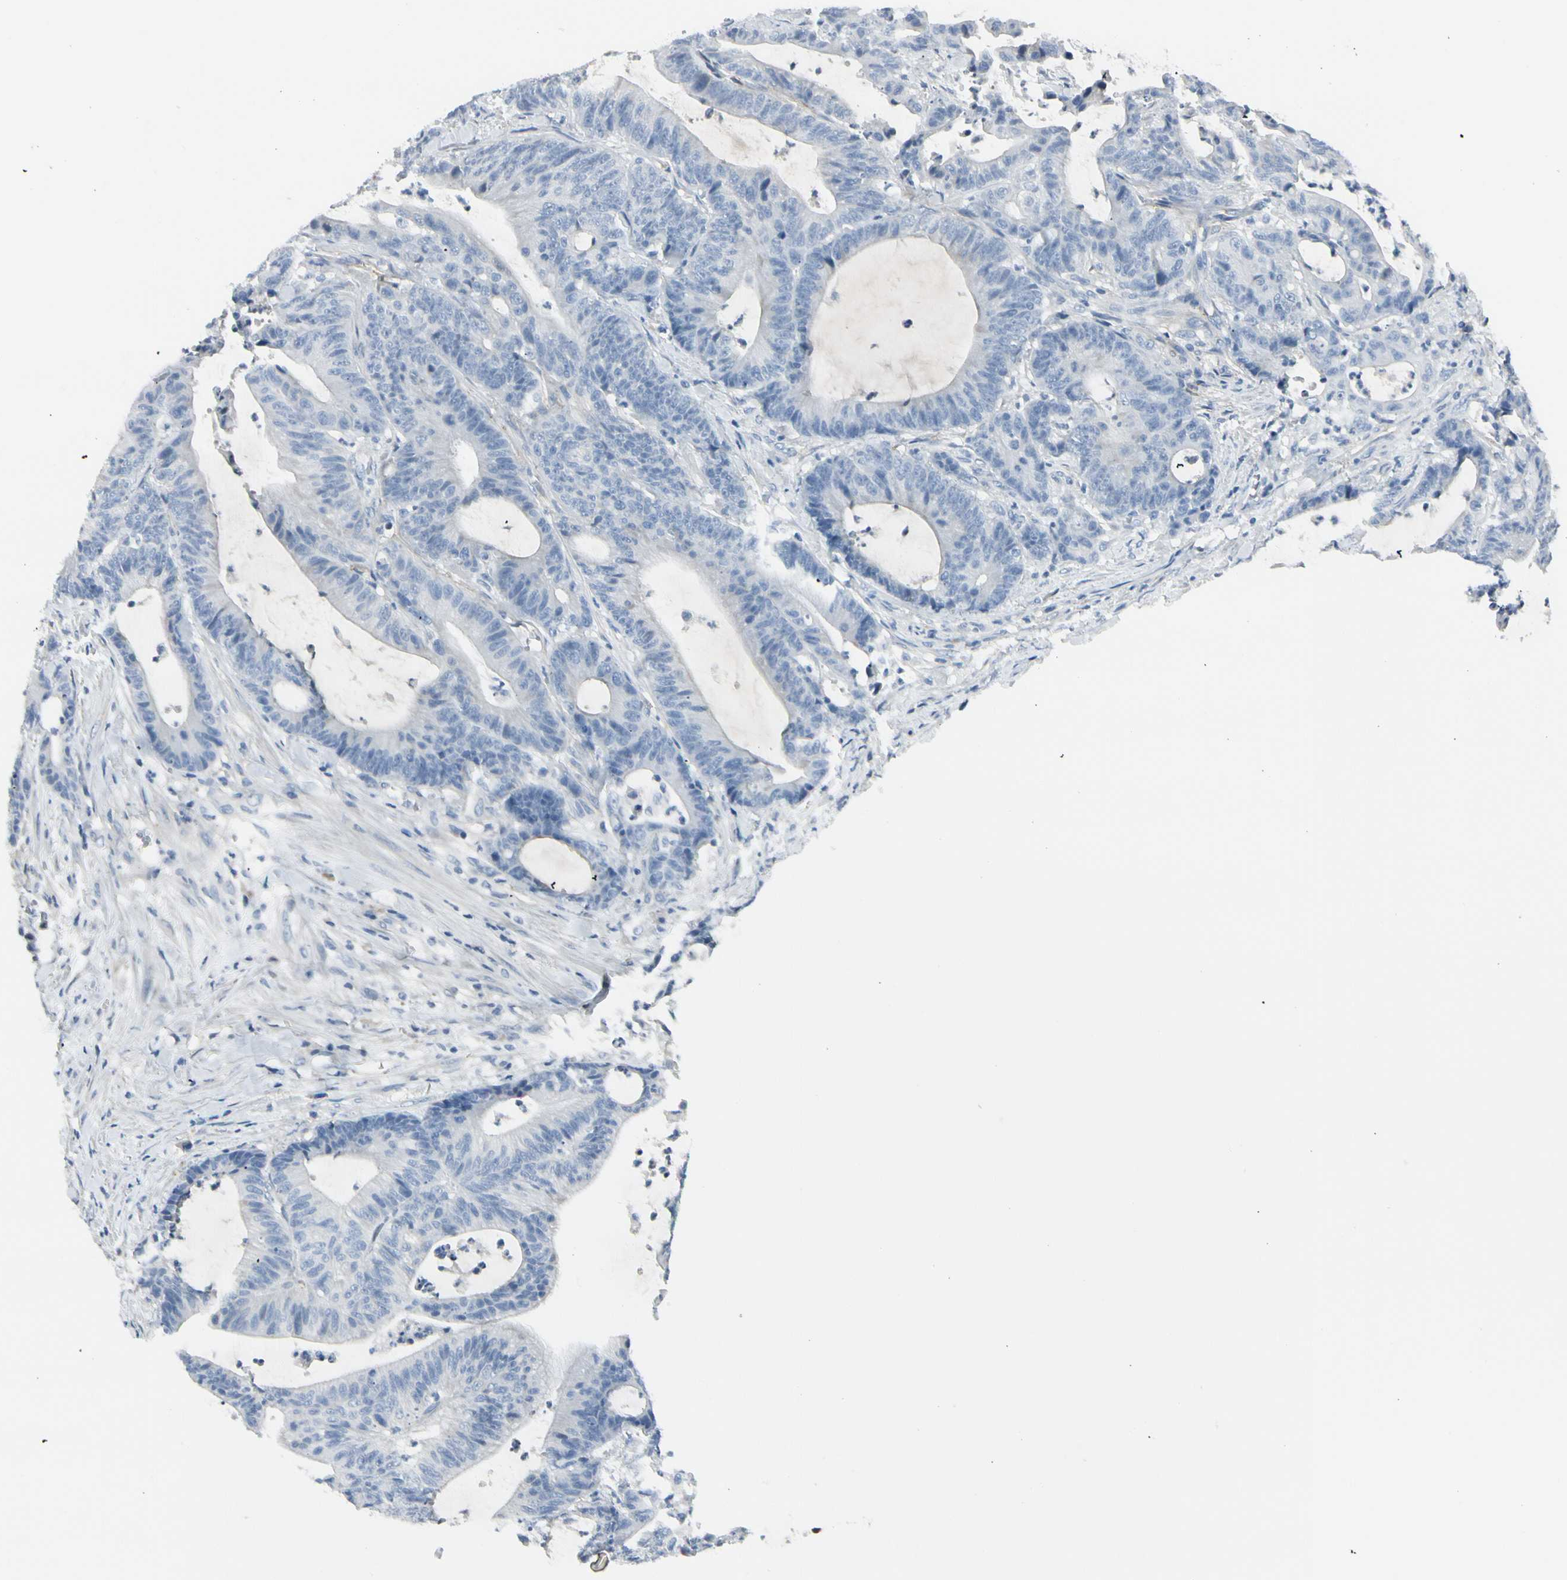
{"staining": {"intensity": "negative", "quantity": "none", "location": "none"}, "tissue": "colorectal cancer", "cell_type": "Tumor cells", "image_type": "cancer", "snomed": [{"axis": "morphology", "description": "Adenocarcinoma, NOS"}, {"axis": "topography", "description": "Colon"}], "caption": "The photomicrograph demonstrates no significant positivity in tumor cells of adenocarcinoma (colorectal).", "gene": "CACNA2D1", "patient": {"sex": "female", "age": 84}}